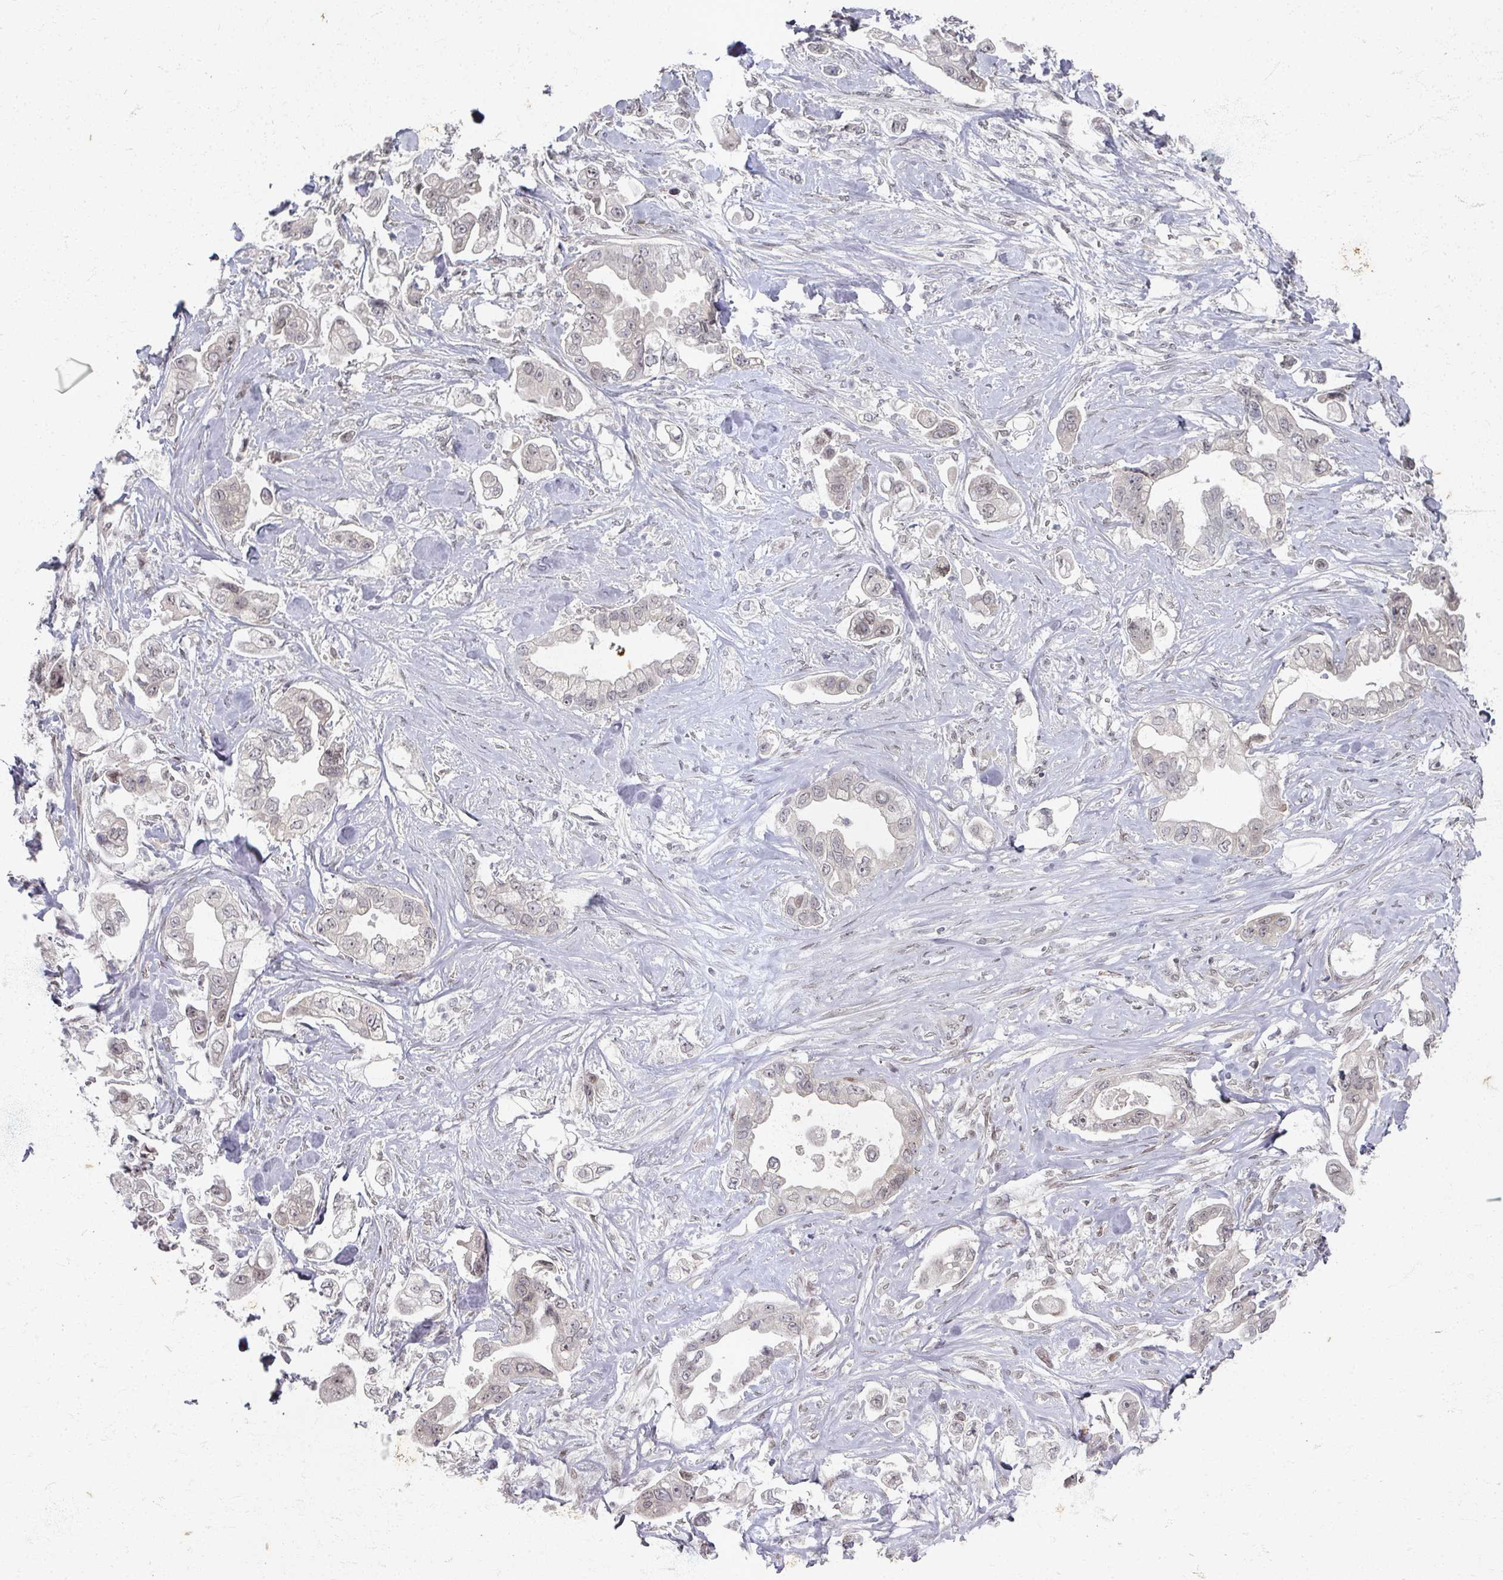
{"staining": {"intensity": "weak", "quantity": "25%-75%", "location": "nuclear"}, "tissue": "stomach cancer", "cell_type": "Tumor cells", "image_type": "cancer", "snomed": [{"axis": "morphology", "description": "Adenocarcinoma, NOS"}, {"axis": "topography", "description": "Stomach"}], "caption": "Weak nuclear positivity for a protein is seen in about 25%-75% of tumor cells of stomach cancer (adenocarcinoma) using immunohistochemistry (IHC).", "gene": "PSKH1", "patient": {"sex": "male", "age": 62}}